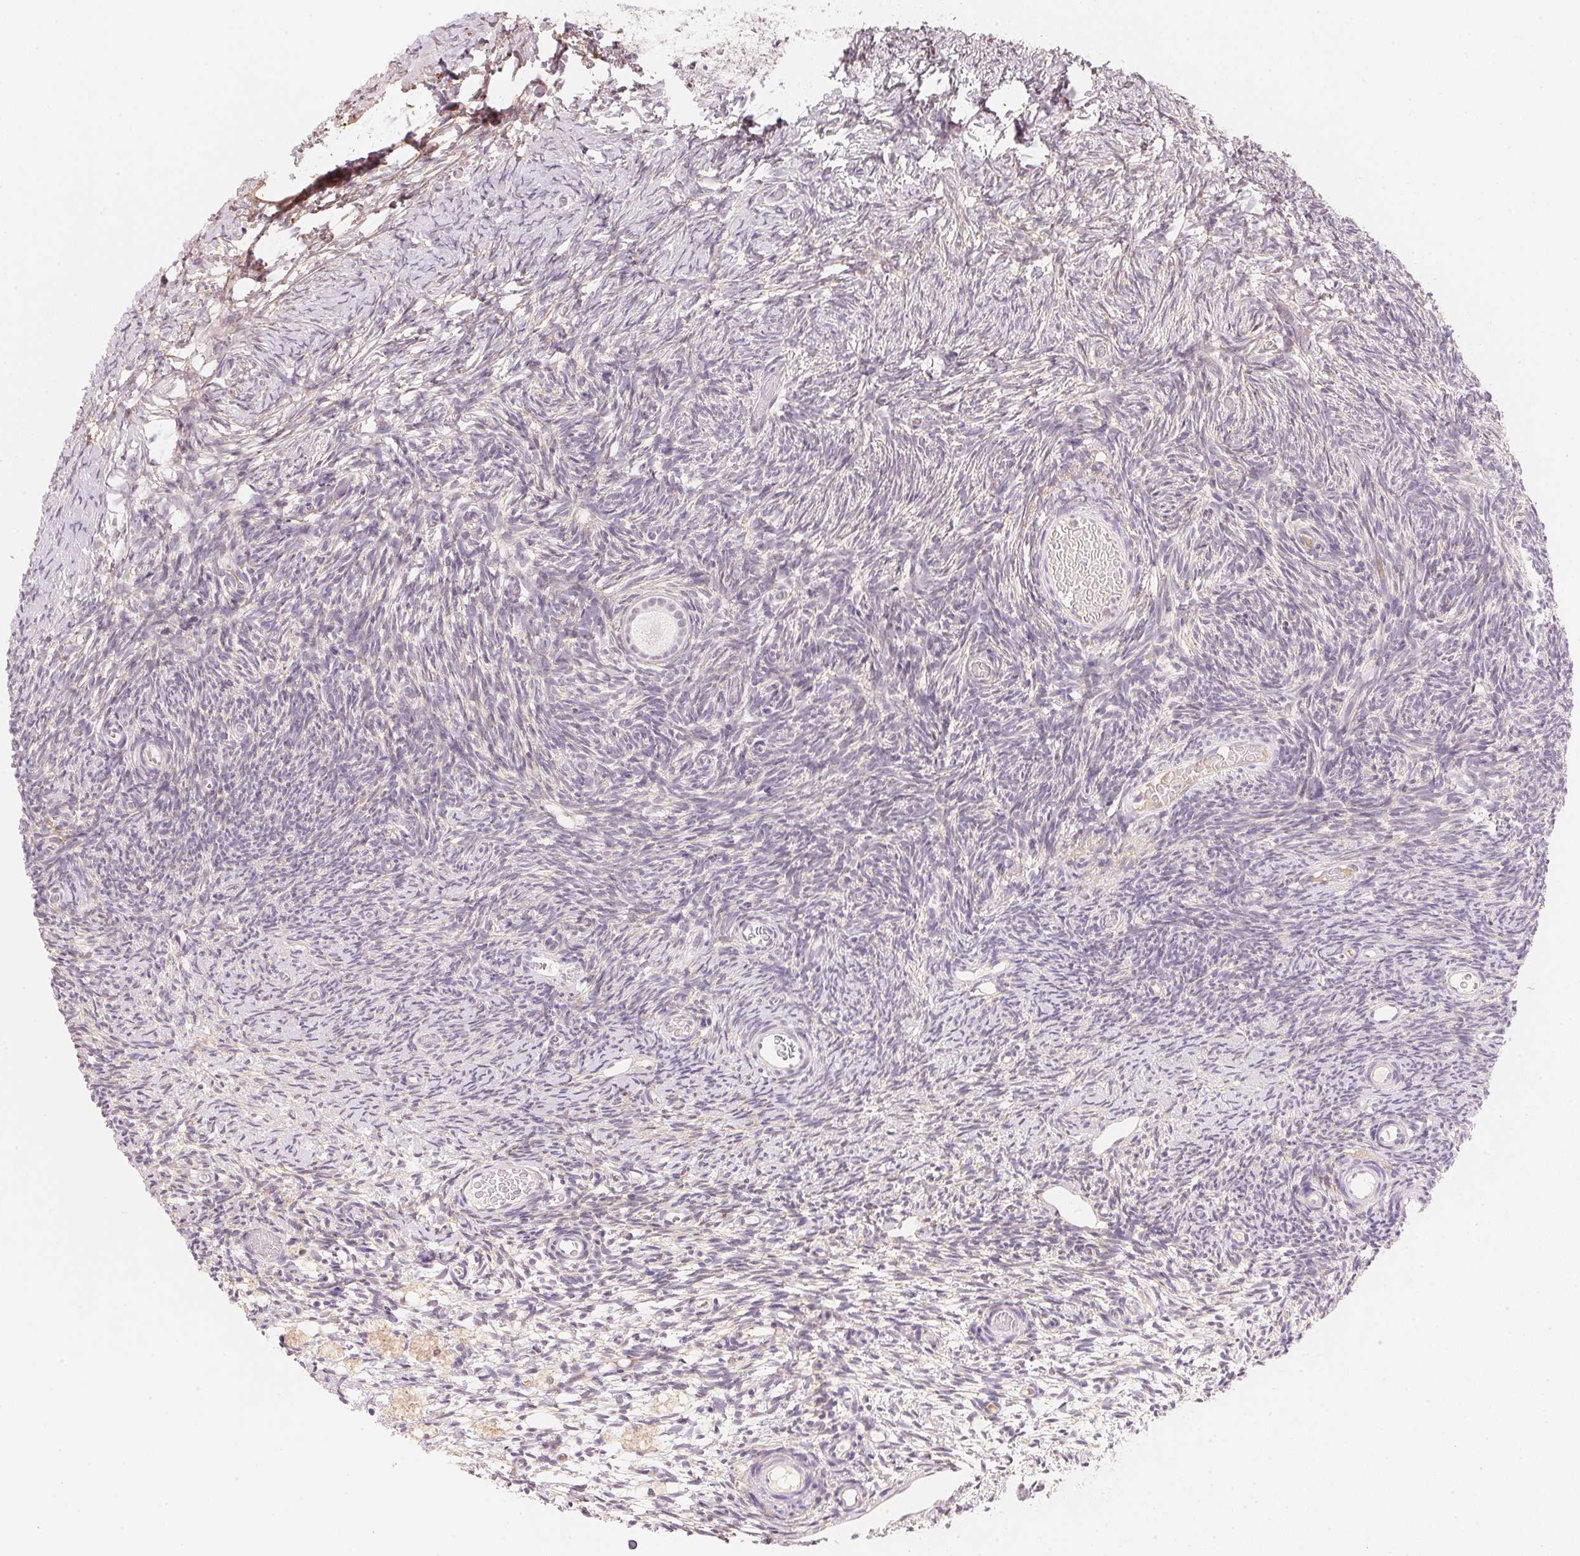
{"staining": {"intensity": "negative", "quantity": "none", "location": "none"}, "tissue": "ovary", "cell_type": "Follicle cells", "image_type": "normal", "snomed": [{"axis": "morphology", "description": "Normal tissue, NOS"}, {"axis": "topography", "description": "Ovary"}], "caption": "Immunohistochemistry (IHC) of normal ovary exhibits no staining in follicle cells.", "gene": "FNDC4", "patient": {"sex": "female", "age": 39}}